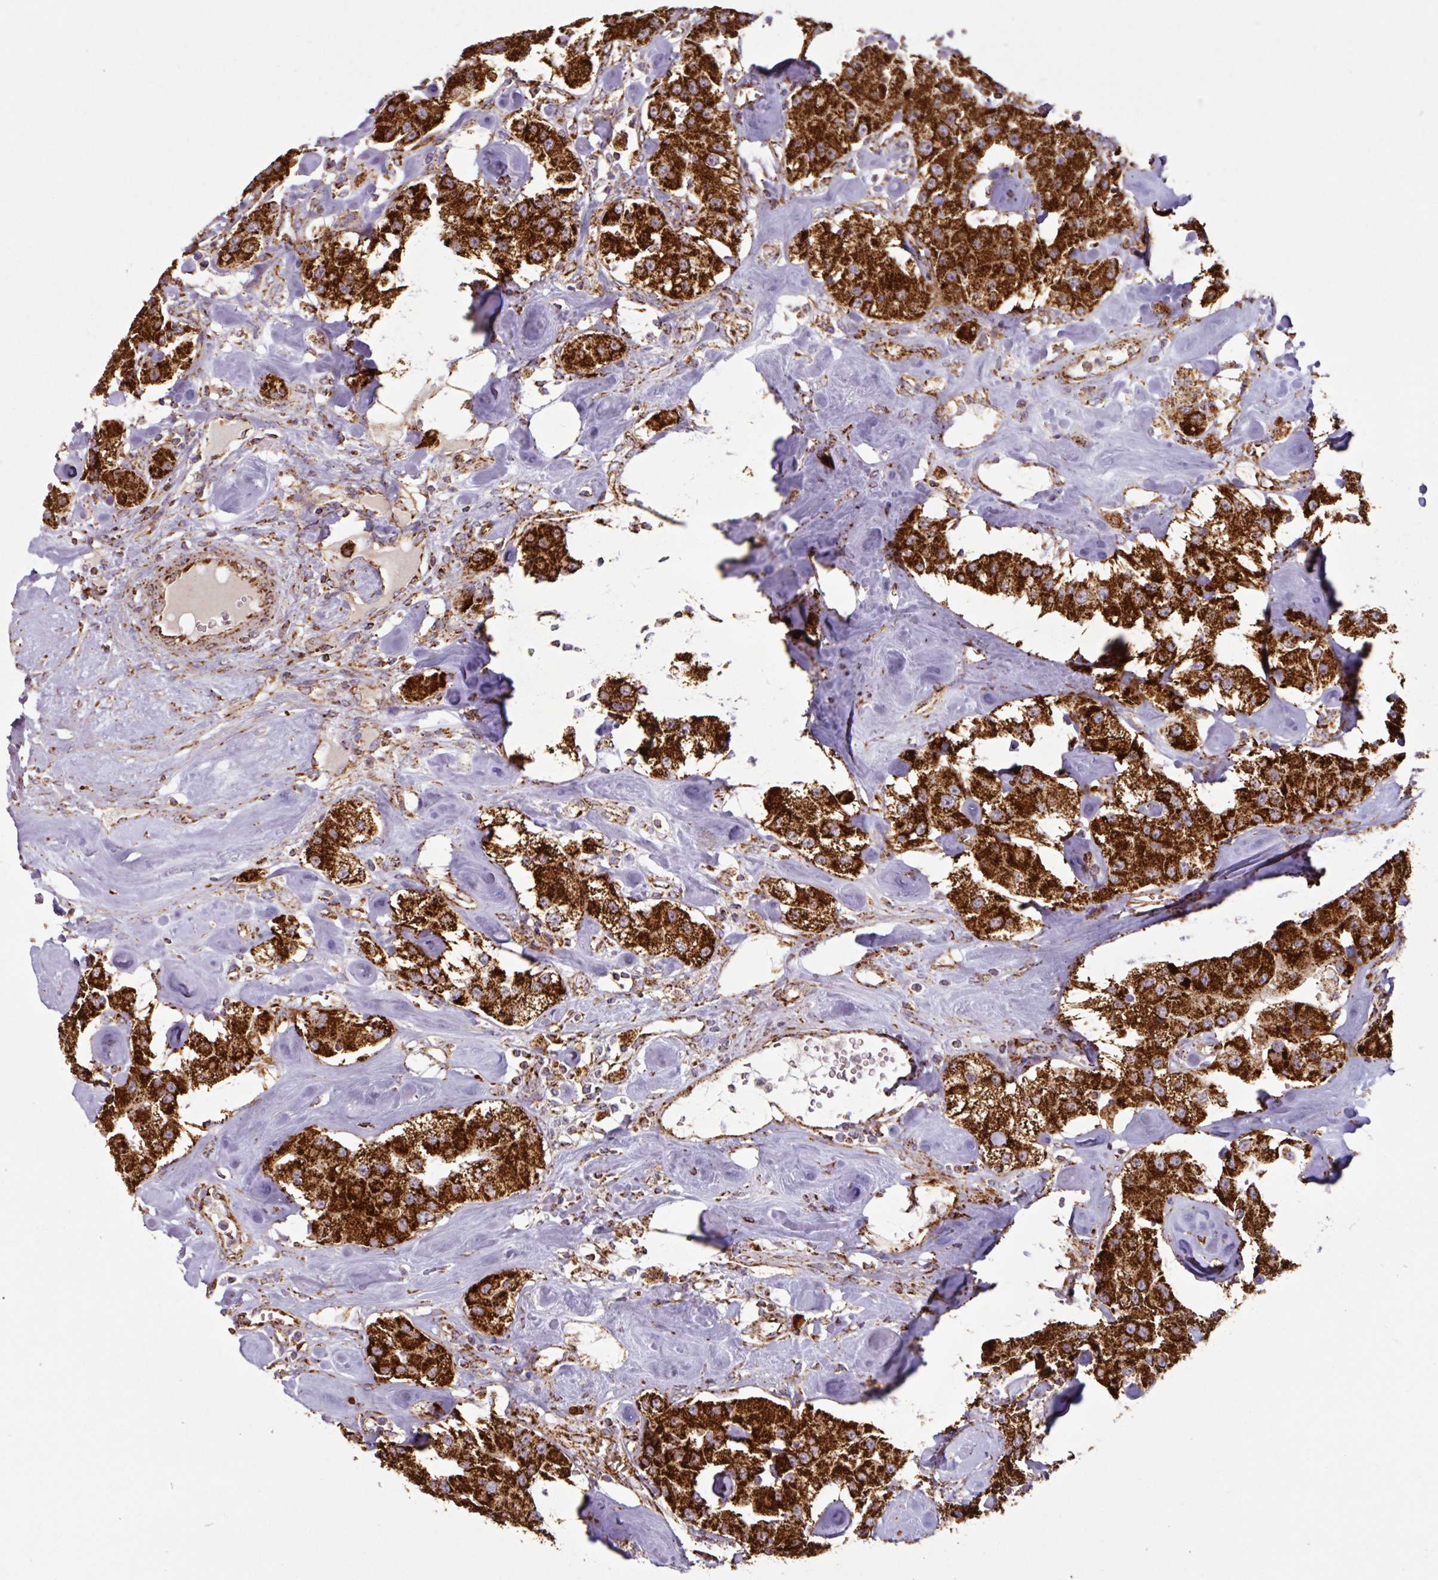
{"staining": {"intensity": "strong", "quantity": ">75%", "location": "cytoplasmic/membranous"}, "tissue": "carcinoid", "cell_type": "Tumor cells", "image_type": "cancer", "snomed": [{"axis": "morphology", "description": "Carcinoid, malignant, NOS"}, {"axis": "topography", "description": "Pancreas"}], "caption": "IHC micrograph of neoplastic tissue: malignant carcinoid stained using immunohistochemistry (IHC) reveals high levels of strong protein expression localized specifically in the cytoplasmic/membranous of tumor cells, appearing as a cytoplasmic/membranous brown color.", "gene": "TRAP1", "patient": {"sex": "male", "age": 41}}